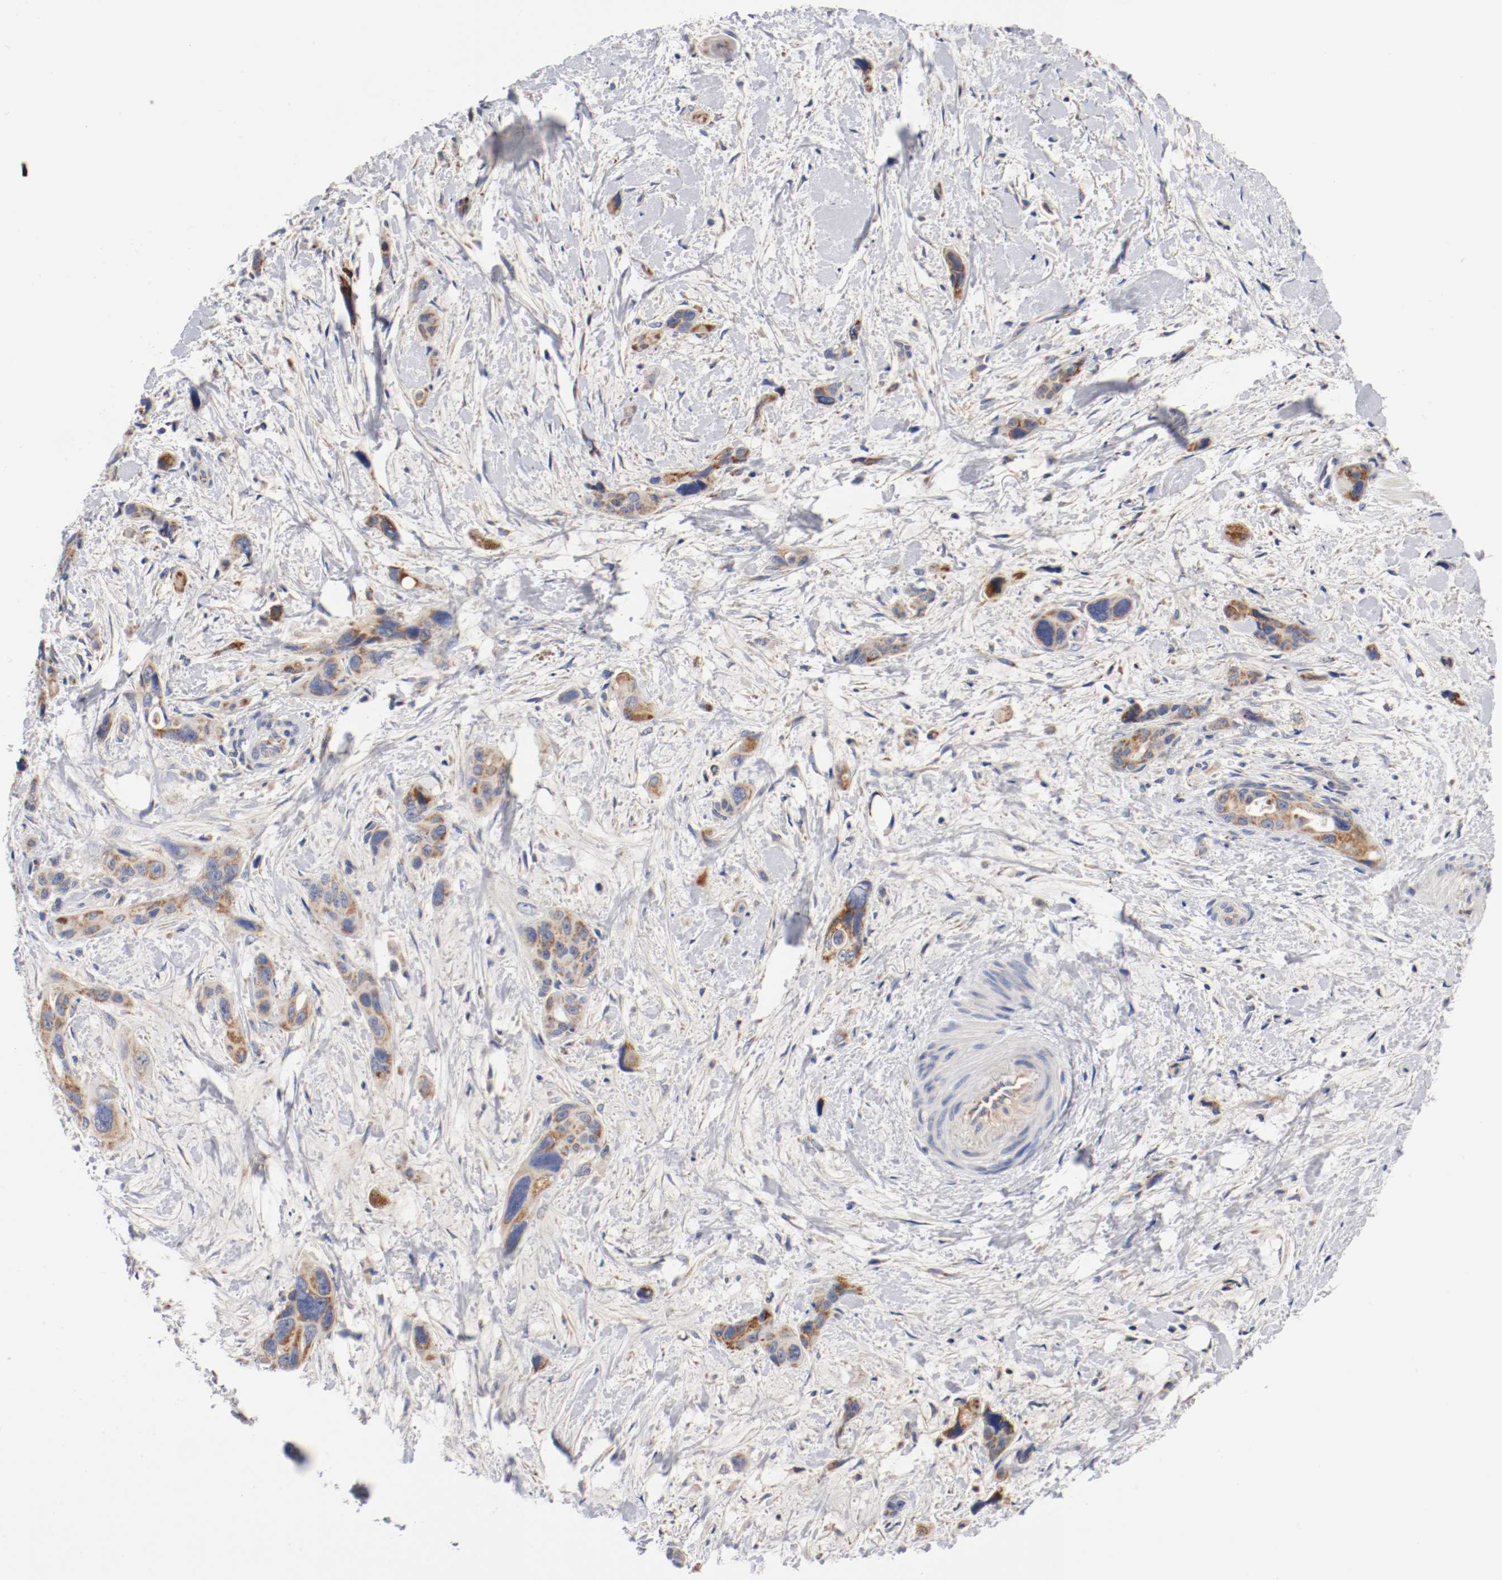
{"staining": {"intensity": "weak", "quantity": "25%-75%", "location": "cytoplasmic/membranous"}, "tissue": "pancreatic cancer", "cell_type": "Tumor cells", "image_type": "cancer", "snomed": [{"axis": "morphology", "description": "Adenocarcinoma, NOS"}, {"axis": "topography", "description": "Pancreas"}], "caption": "The image exhibits staining of pancreatic cancer, revealing weak cytoplasmic/membranous protein positivity (brown color) within tumor cells.", "gene": "PCSK6", "patient": {"sex": "male", "age": 46}}